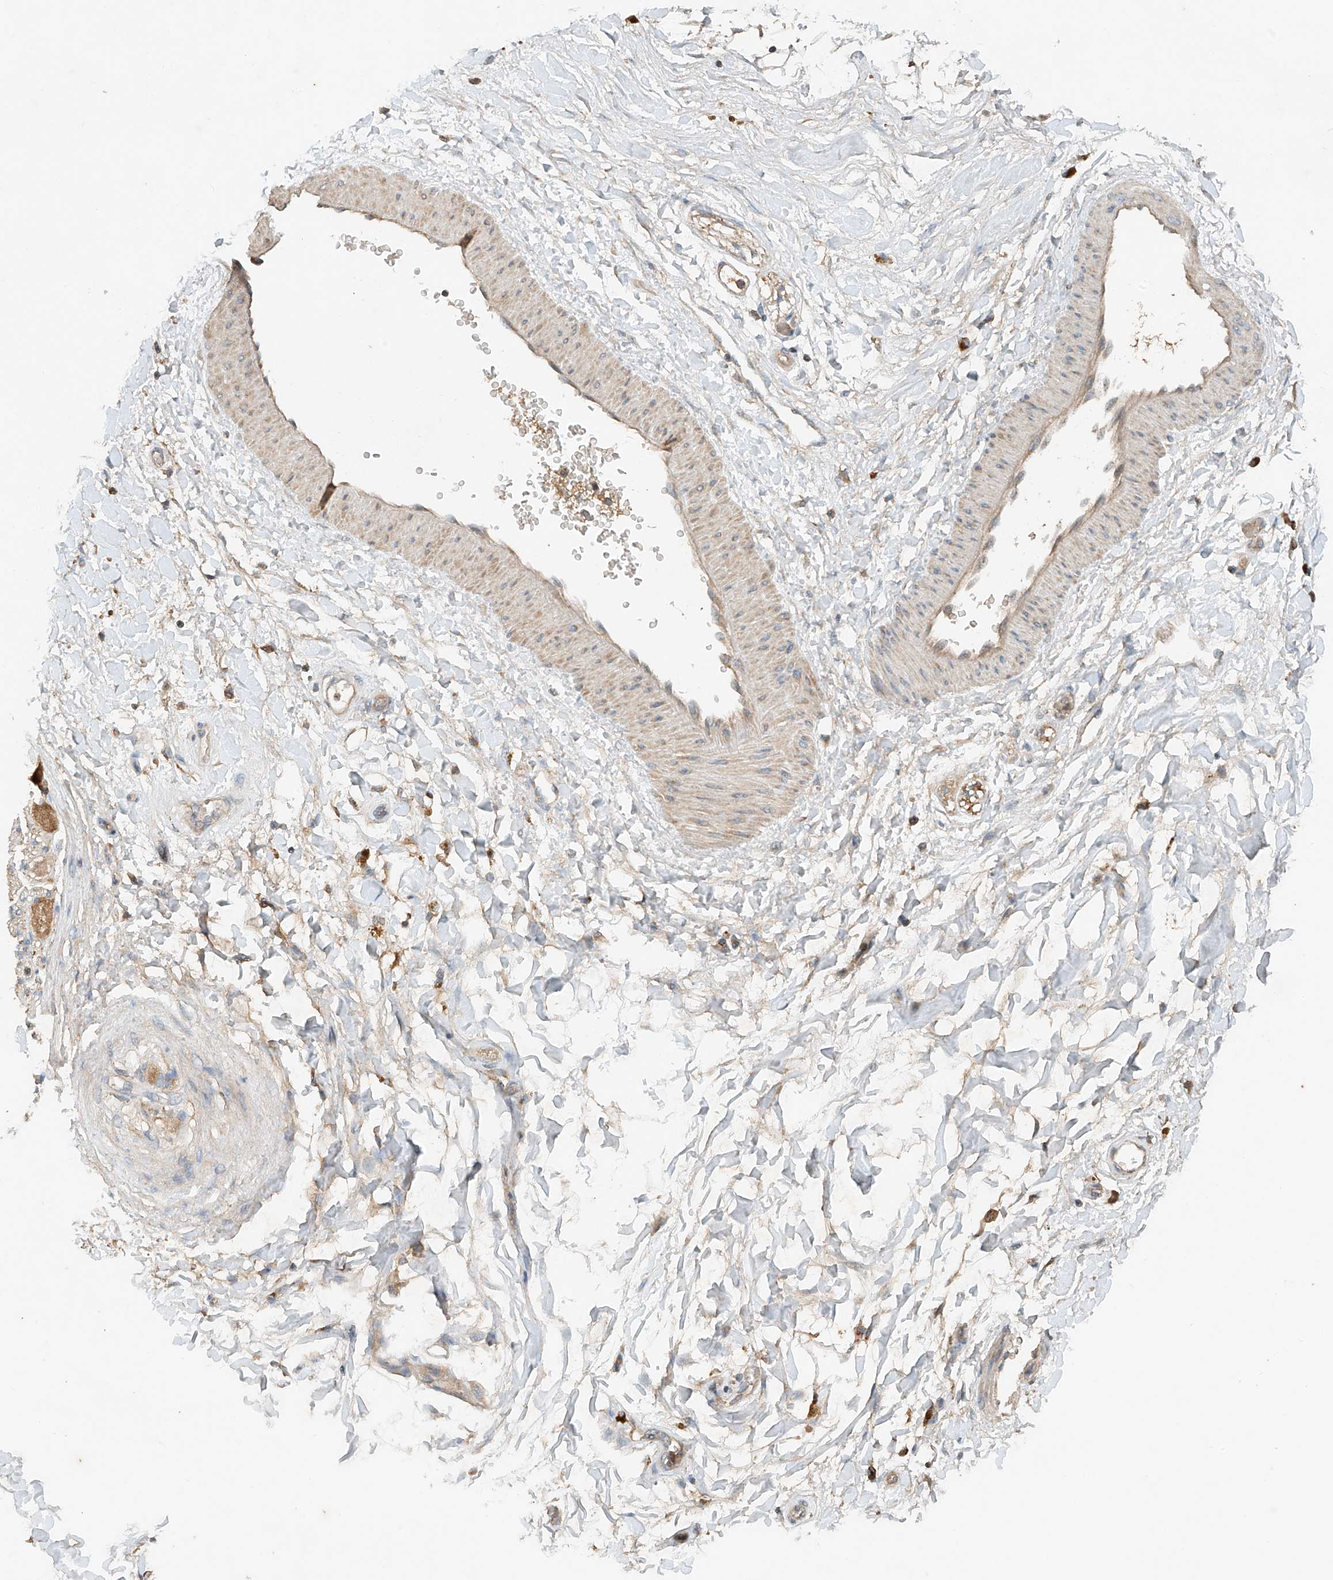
{"staining": {"intensity": "negative", "quantity": "none", "location": "none"}, "tissue": "adipose tissue", "cell_type": "Adipocytes", "image_type": "normal", "snomed": [{"axis": "morphology", "description": "Normal tissue, NOS"}, {"axis": "topography", "description": "Kidney"}, {"axis": "topography", "description": "Peripheral nerve tissue"}], "caption": "Adipocytes are negative for protein expression in unremarkable human adipose tissue.", "gene": "GNB1L", "patient": {"sex": "male", "age": 7}}